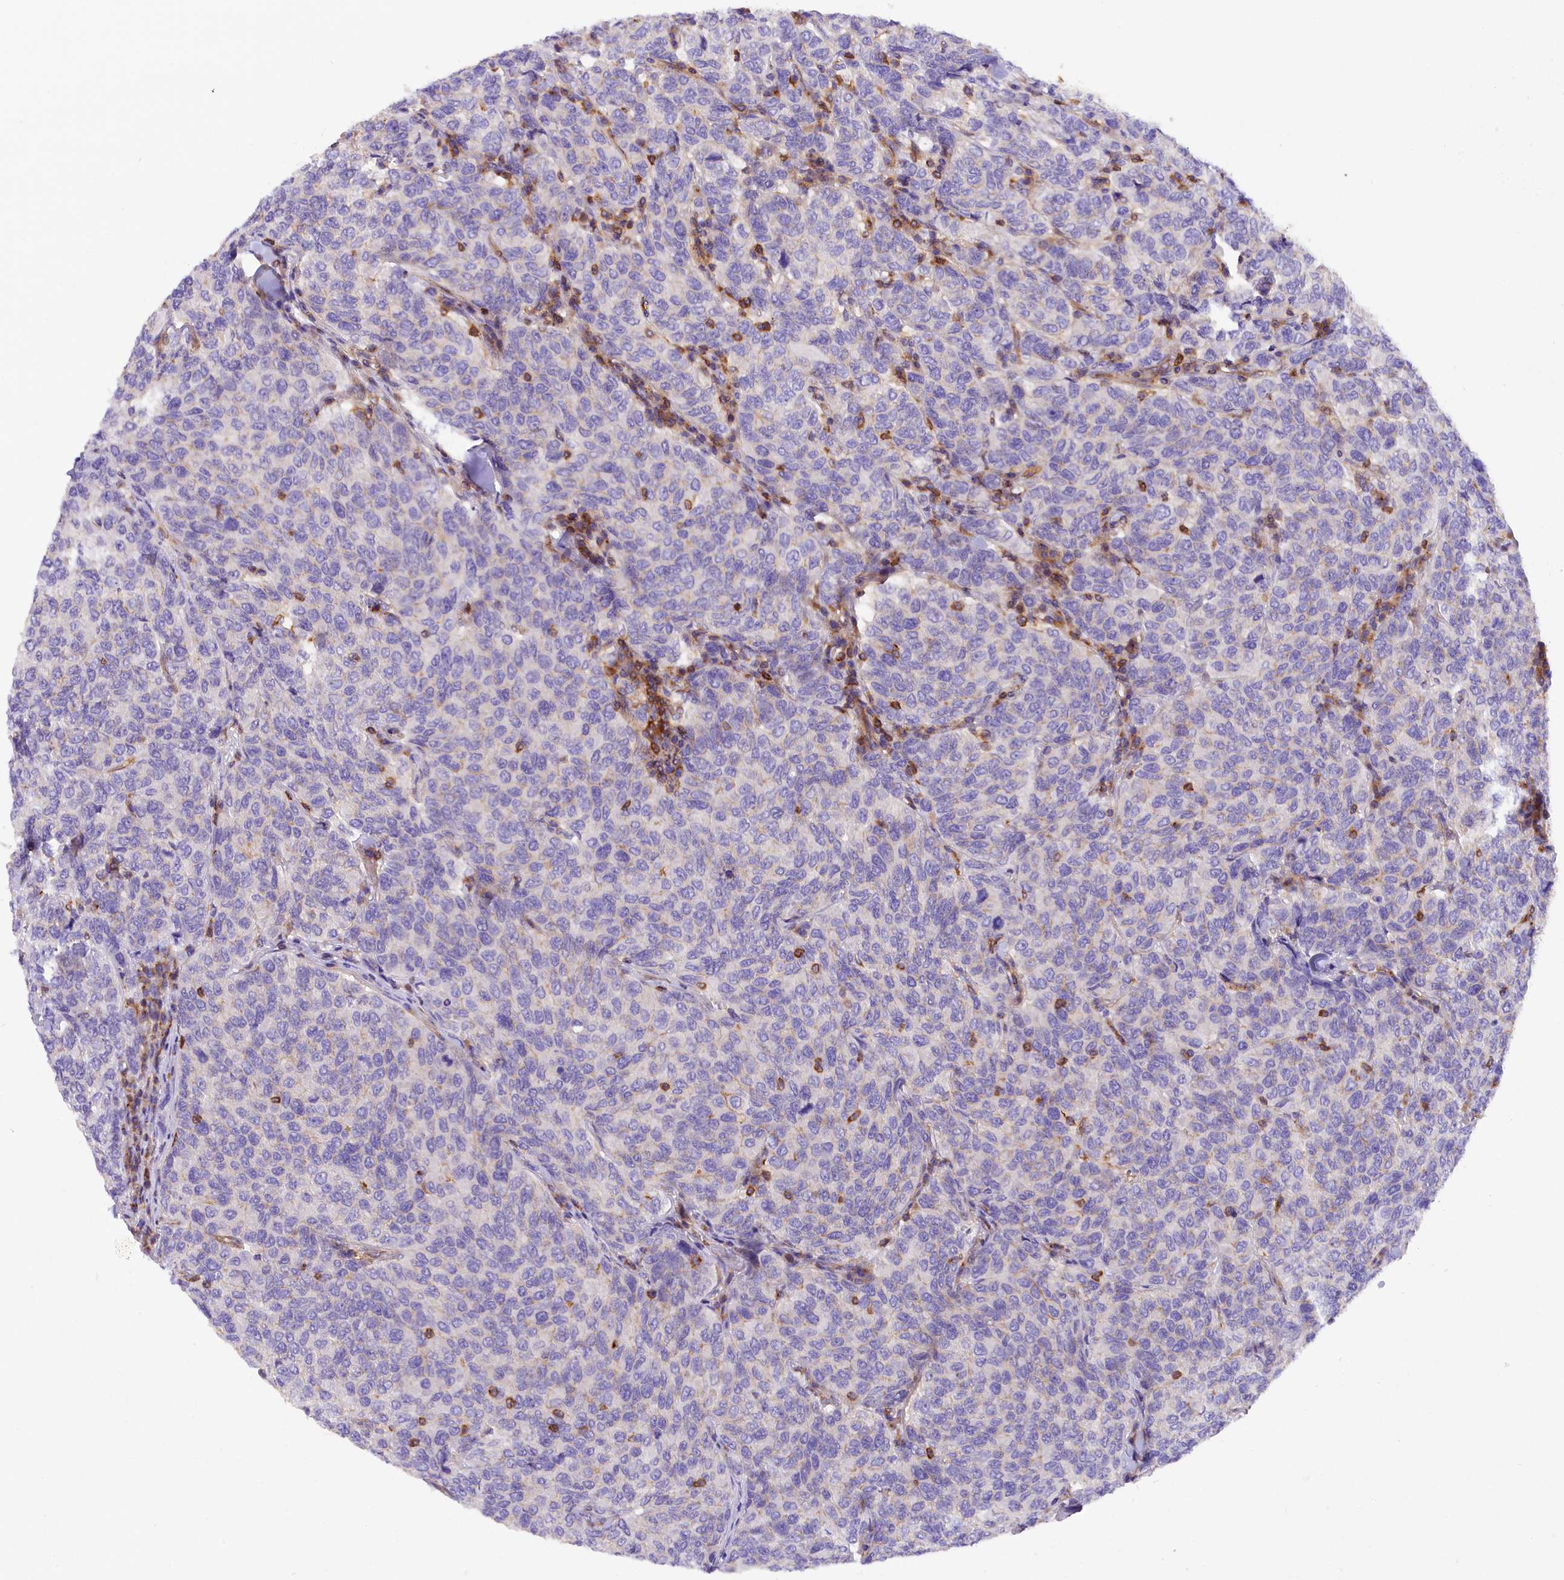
{"staining": {"intensity": "negative", "quantity": "none", "location": "none"}, "tissue": "breast cancer", "cell_type": "Tumor cells", "image_type": "cancer", "snomed": [{"axis": "morphology", "description": "Duct carcinoma"}, {"axis": "topography", "description": "Breast"}], "caption": "A high-resolution micrograph shows IHC staining of breast cancer, which exhibits no significant expression in tumor cells.", "gene": "FAM193A", "patient": {"sex": "female", "age": 55}}